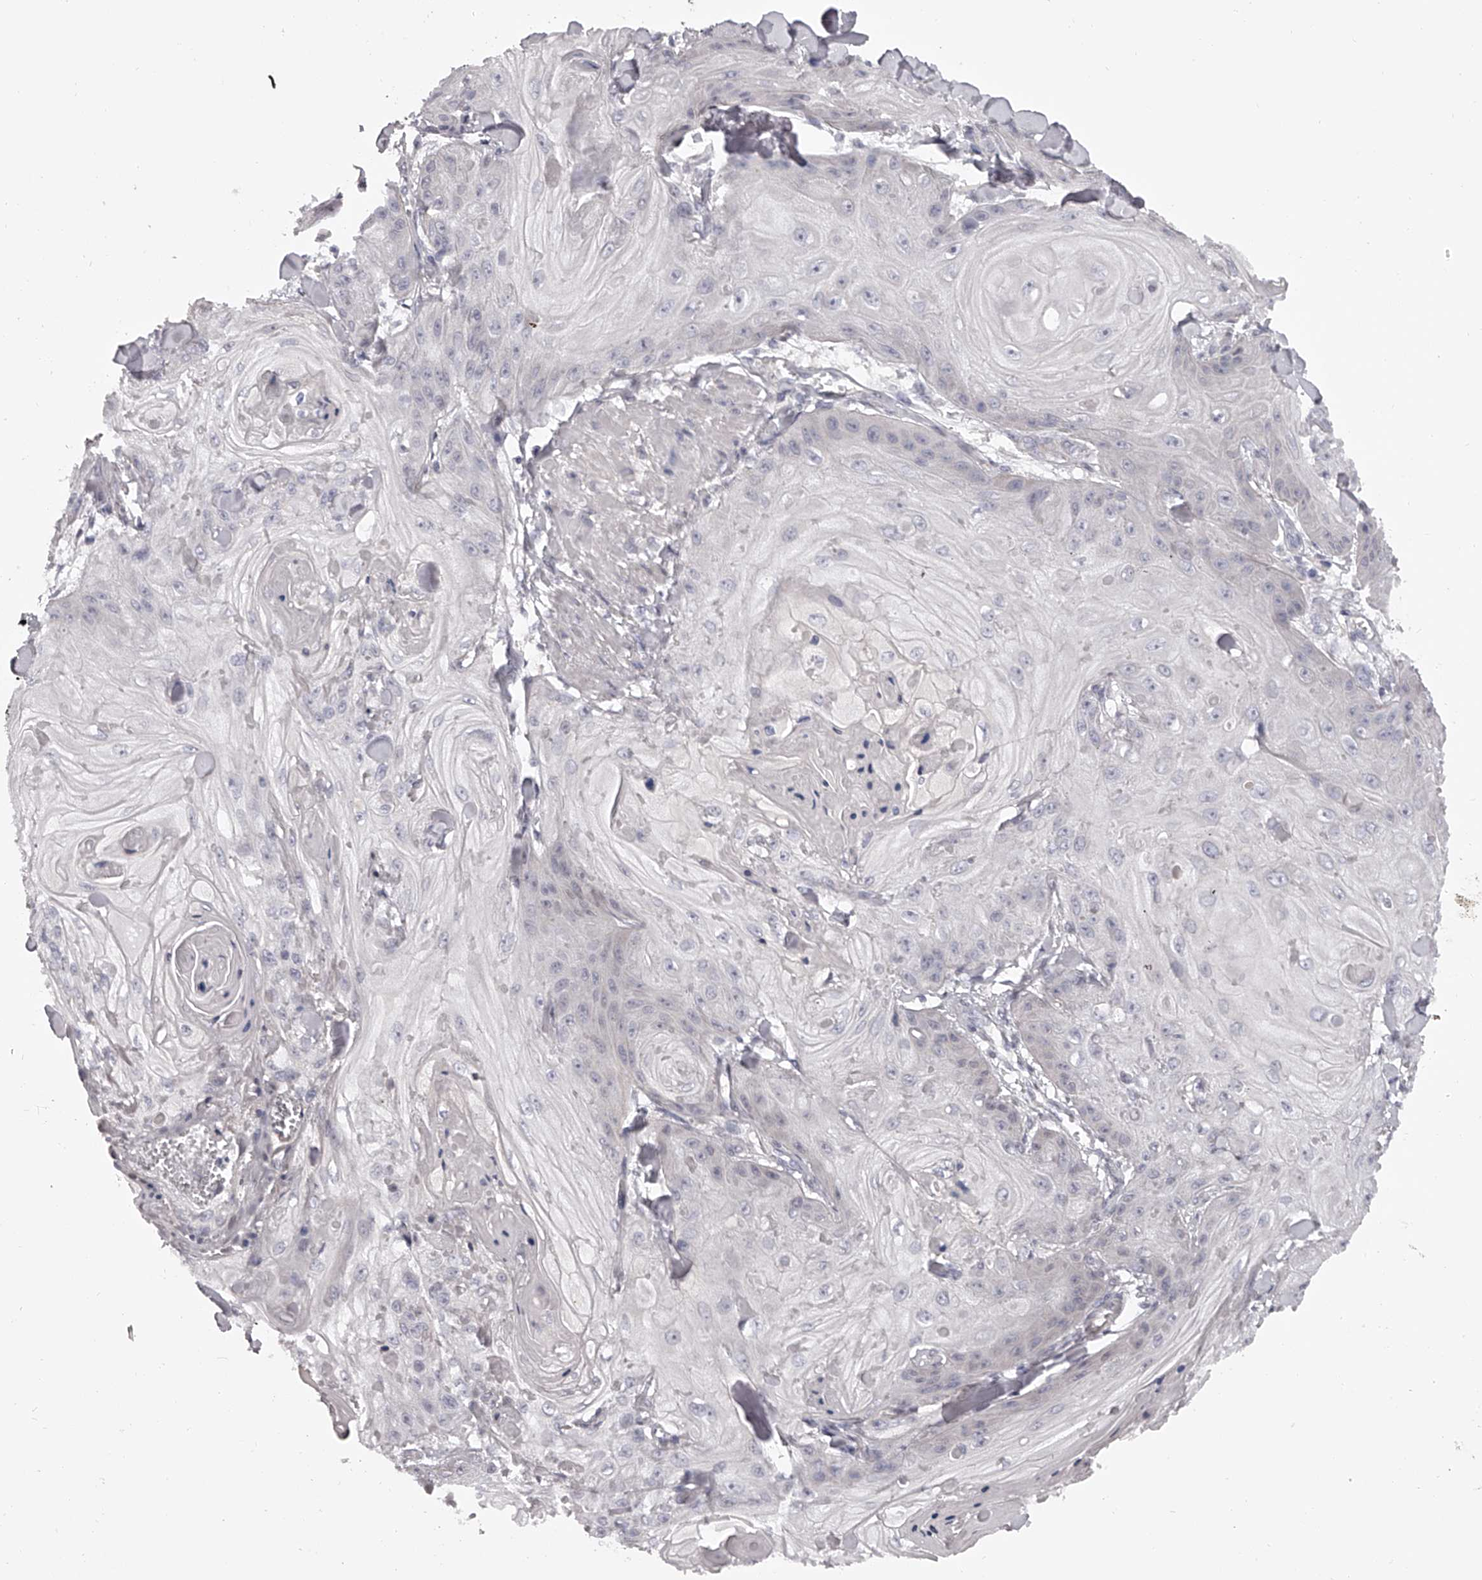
{"staining": {"intensity": "negative", "quantity": "none", "location": "none"}, "tissue": "skin cancer", "cell_type": "Tumor cells", "image_type": "cancer", "snomed": [{"axis": "morphology", "description": "Squamous cell carcinoma, NOS"}, {"axis": "topography", "description": "Skin"}], "caption": "There is no significant expression in tumor cells of skin cancer (squamous cell carcinoma).", "gene": "PFDN2", "patient": {"sex": "male", "age": 74}}